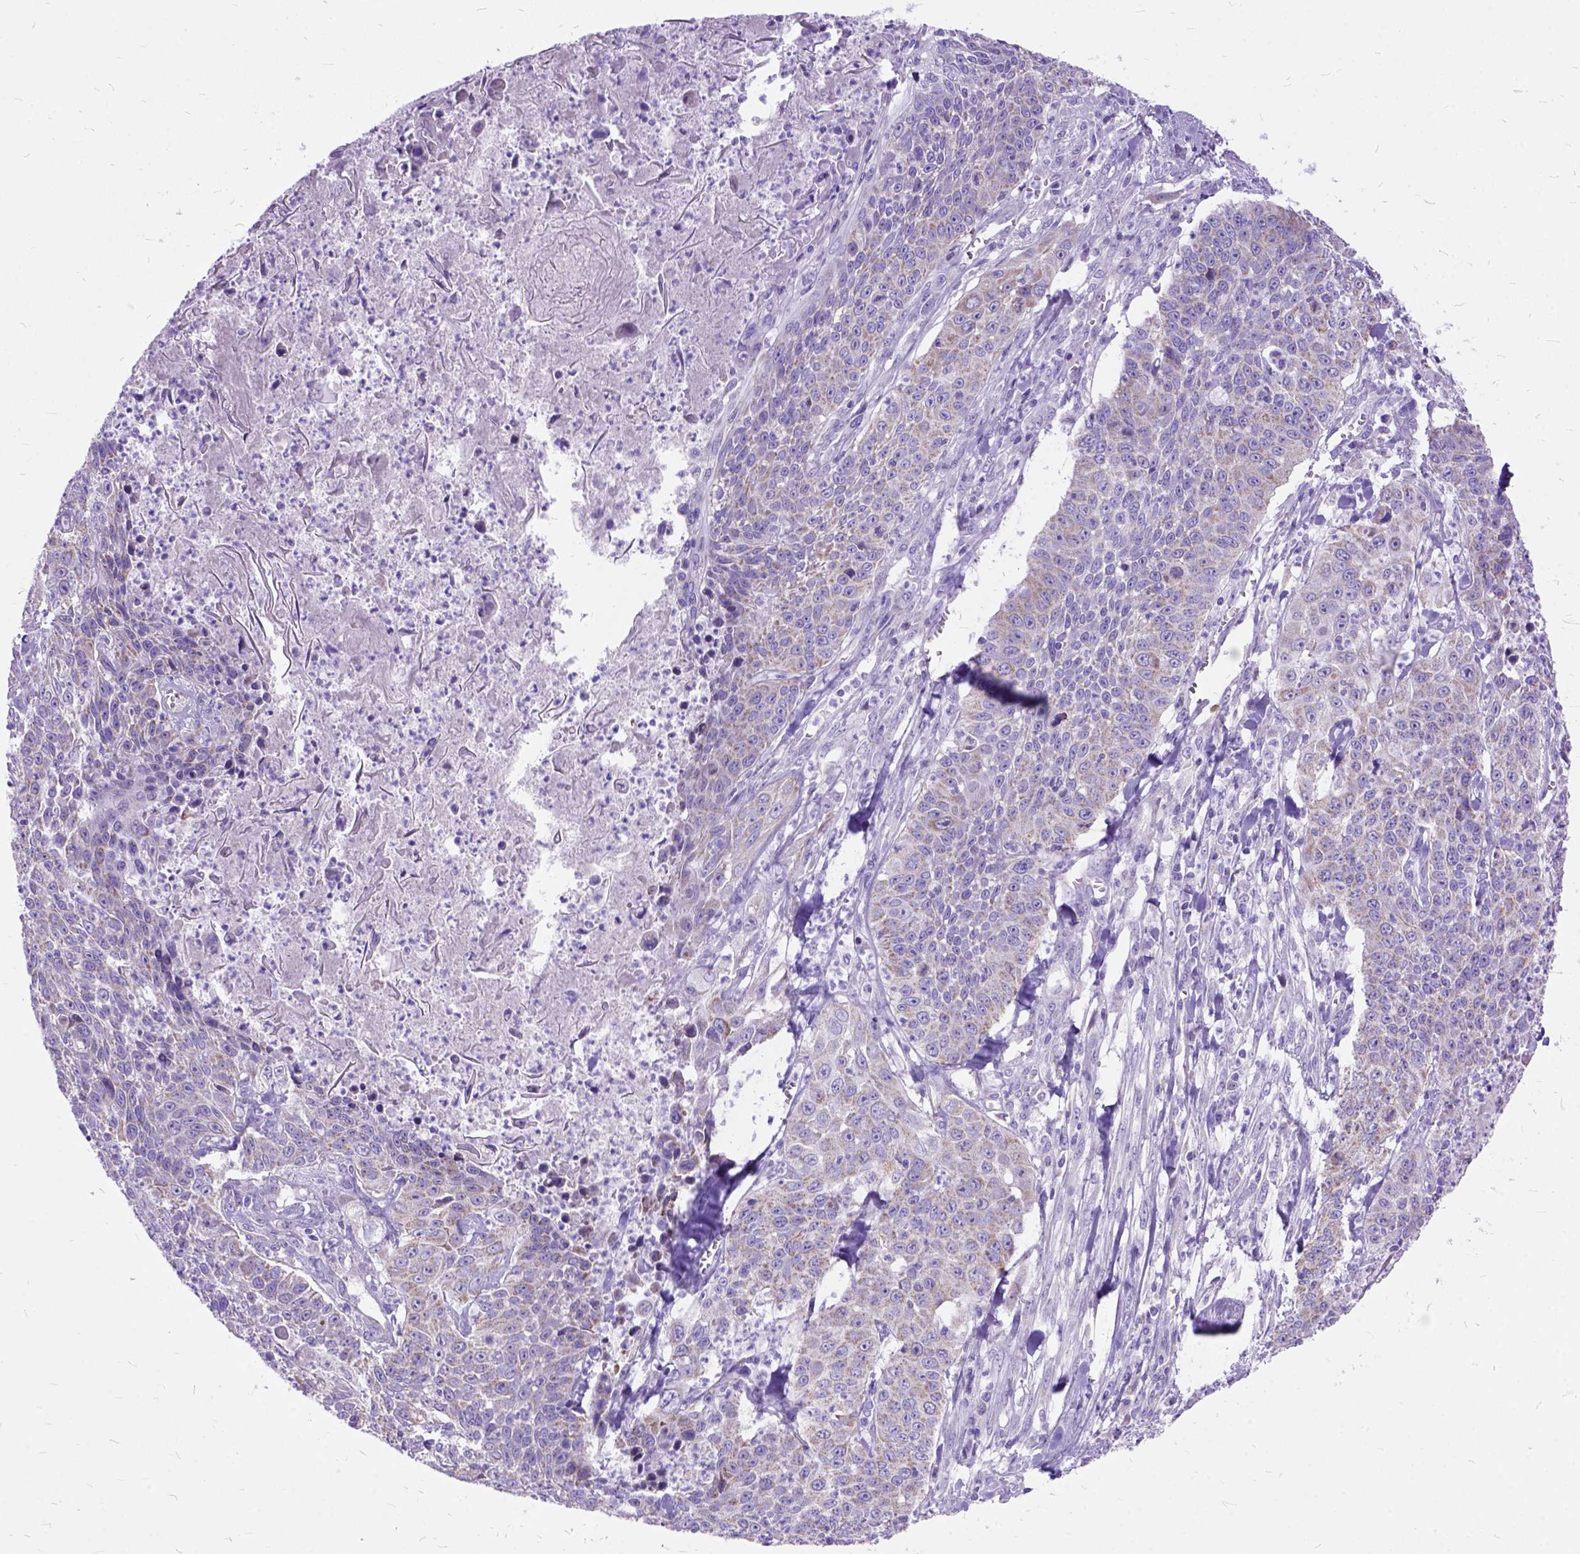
{"staining": {"intensity": "weak", "quantity": "<25%", "location": "cytoplasmic/membranous"}, "tissue": "lung cancer", "cell_type": "Tumor cells", "image_type": "cancer", "snomed": [{"axis": "morphology", "description": "Squamous cell carcinoma, NOS"}, {"axis": "morphology", "description": "Squamous cell carcinoma, metastatic, NOS"}, {"axis": "topography", "description": "Lung"}, {"axis": "topography", "description": "Pleura, NOS"}], "caption": "A photomicrograph of metastatic squamous cell carcinoma (lung) stained for a protein shows no brown staining in tumor cells.", "gene": "CTAG2", "patient": {"sex": "male", "age": 72}}